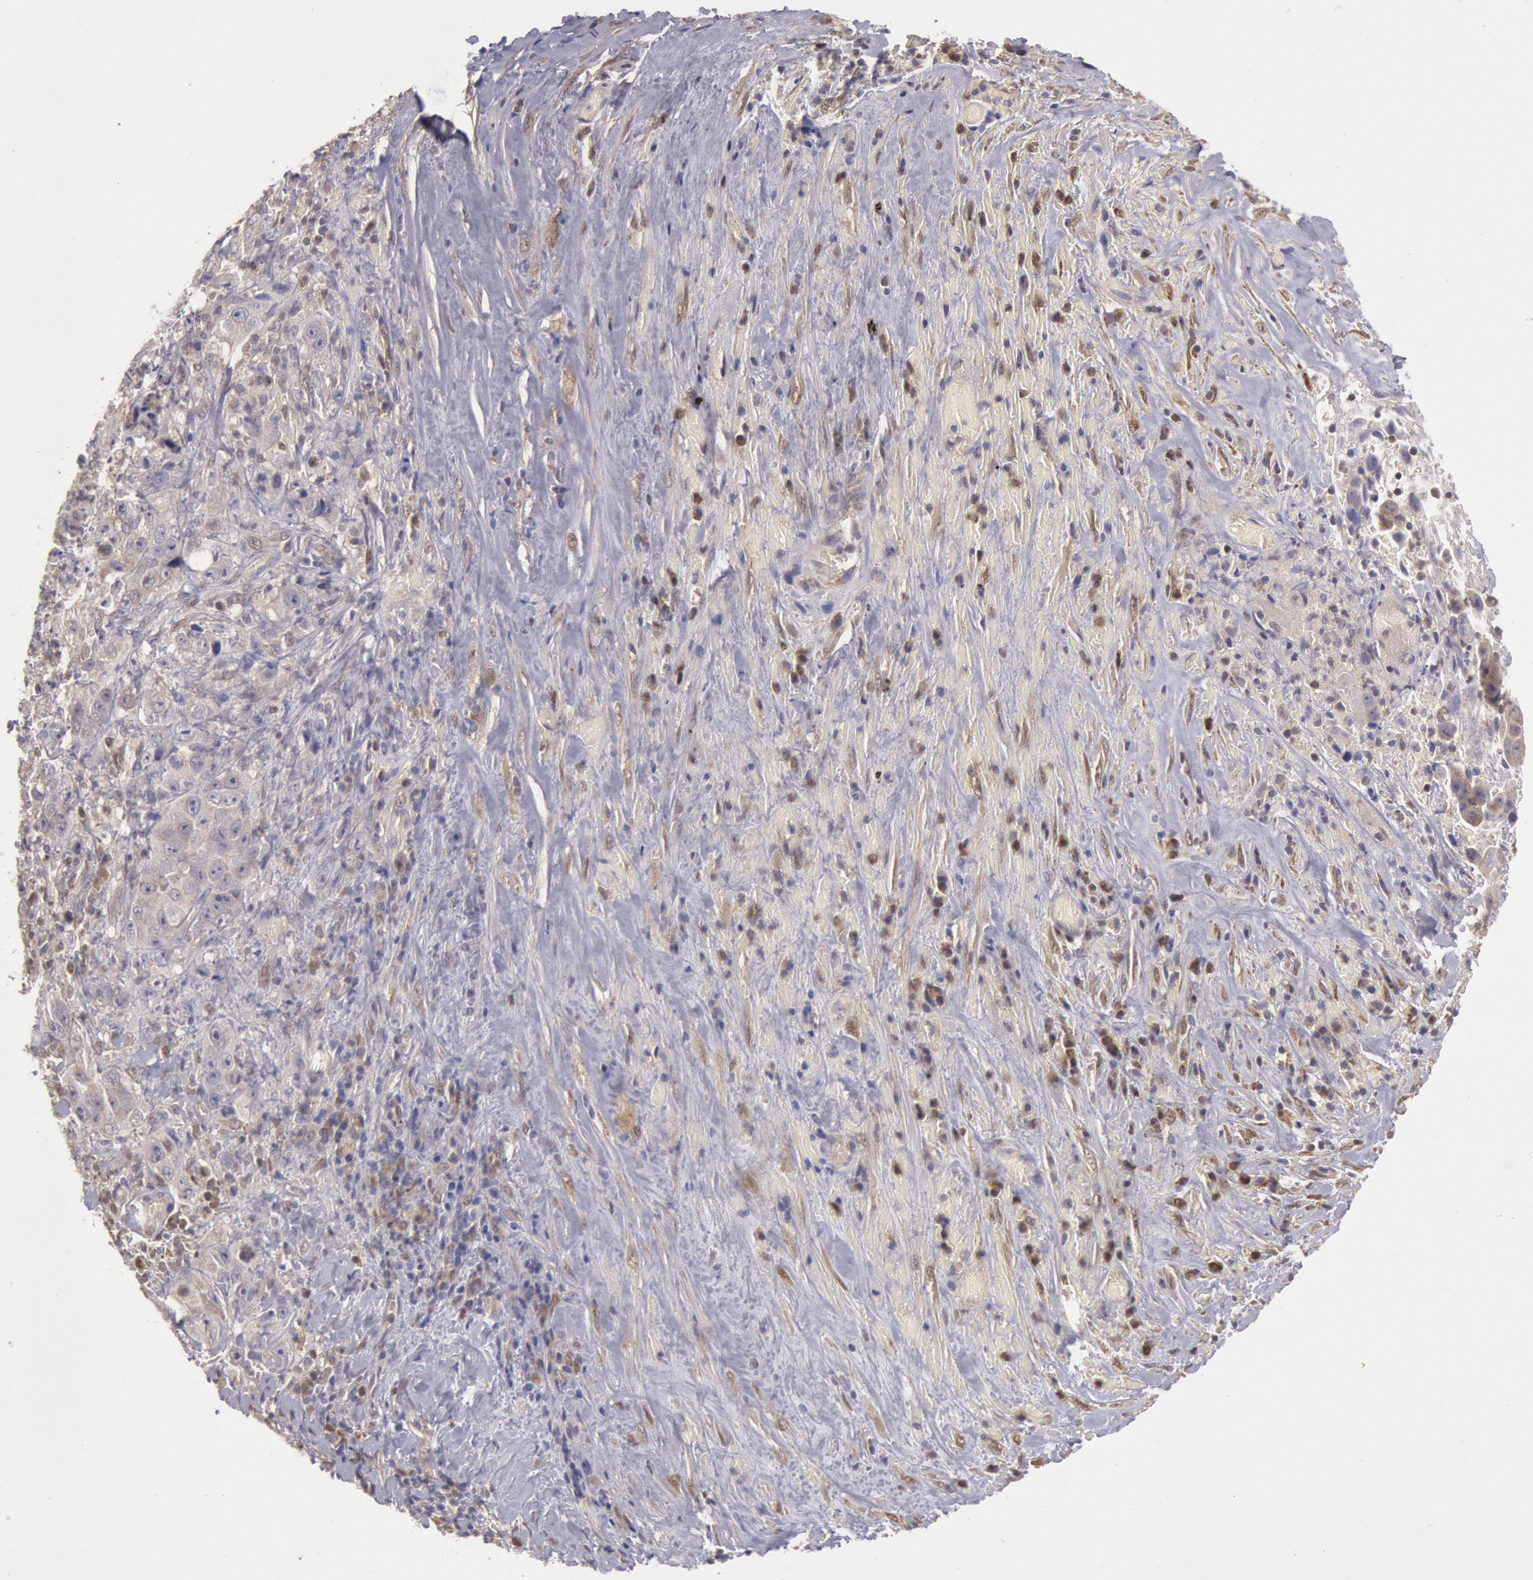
{"staining": {"intensity": "weak", "quantity": ">75%", "location": "cytoplasmic/membranous"}, "tissue": "lung cancer", "cell_type": "Tumor cells", "image_type": "cancer", "snomed": [{"axis": "morphology", "description": "Squamous cell carcinoma, NOS"}, {"axis": "topography", "description": "Lung"}], "caption": "The immunohistochemical stain highlights weak cytoplasmic/membranous positivity in tumor cells of squamous cell carcinoma (lung) tissue.", "gene": "MPST", "patient": {"sex": "male", "age": 64}}